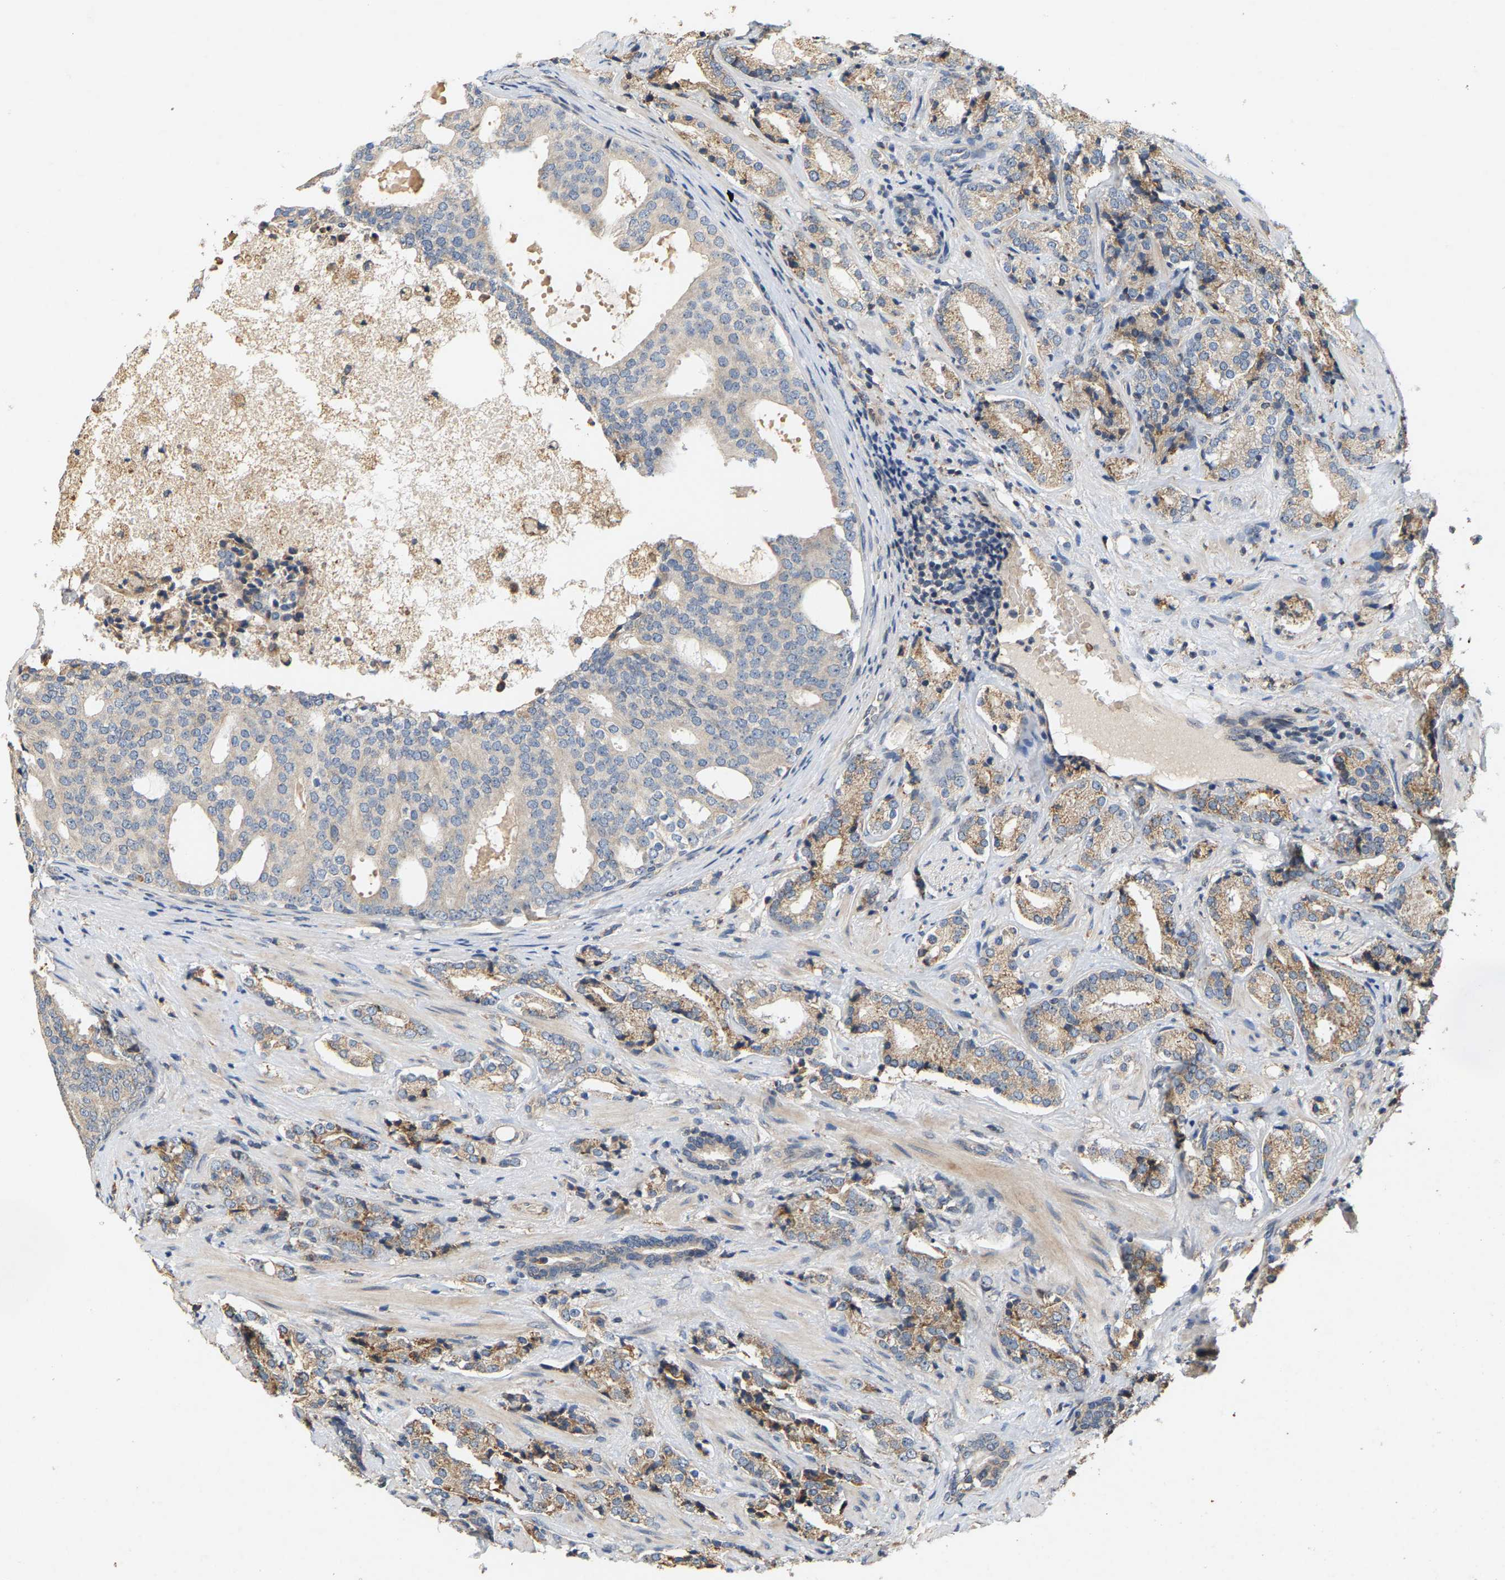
{"staining": {"intensity": "weak", "quantity": ">75%", "location": "cytoplasmic/membranous"}, "tissue": "prostate cancer", "cell_type": "Tumor cells", "image_type": "cancer", "snomed": [{"axis": "morphology", "description": "Adenocarcinoma, High grade"}, {"axis": "topography", "description": "Prostate"}], "caption": "An immunohistochemistry (IHC) micrograph of neoplastic tissue is shown. Protein staining in brown highlights weak cytoplasmic/membranous positivity in prostate high-grade adenocarcinoma within tumor cells.", "gene": "CIDEC", "patient": {"sex": "male", "age": 71}}